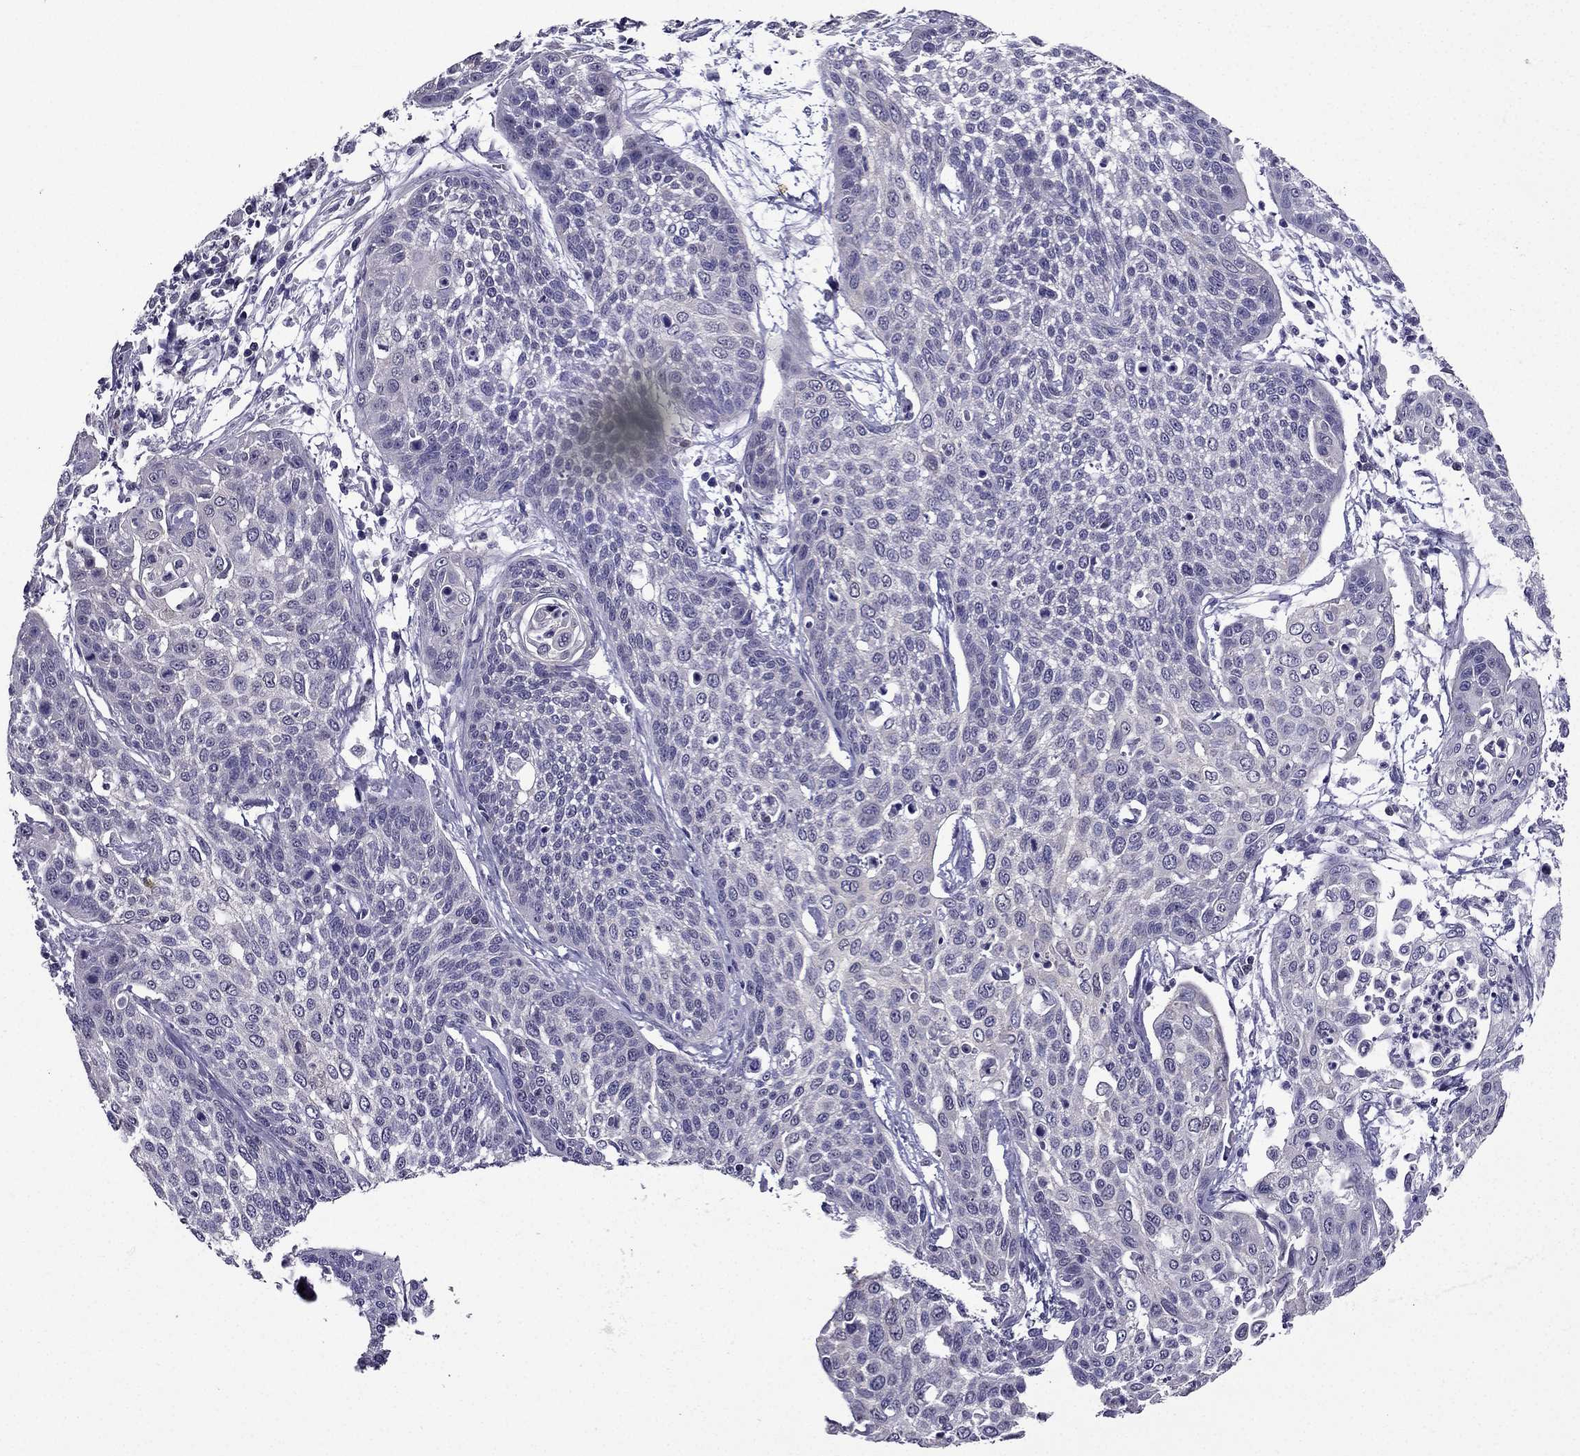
{"staining": {"intensity": "negative", "quantity": "none", "location": "none"}, "tissue": "cervical cancer", "cell_type": "Tumor cells", "image_type": "cancer", "snomed": [{"axis": "morphology", "description": "Squamous cell carcinoma, NOS"}, {"axis": "topography", "description": "Cervix"}], "caption": "Human cervical cancer stained for a protein using IHC displays no staining in tumor cells.", "gene": "AAK1", "patient": {"sex": "female", "age": 34}}